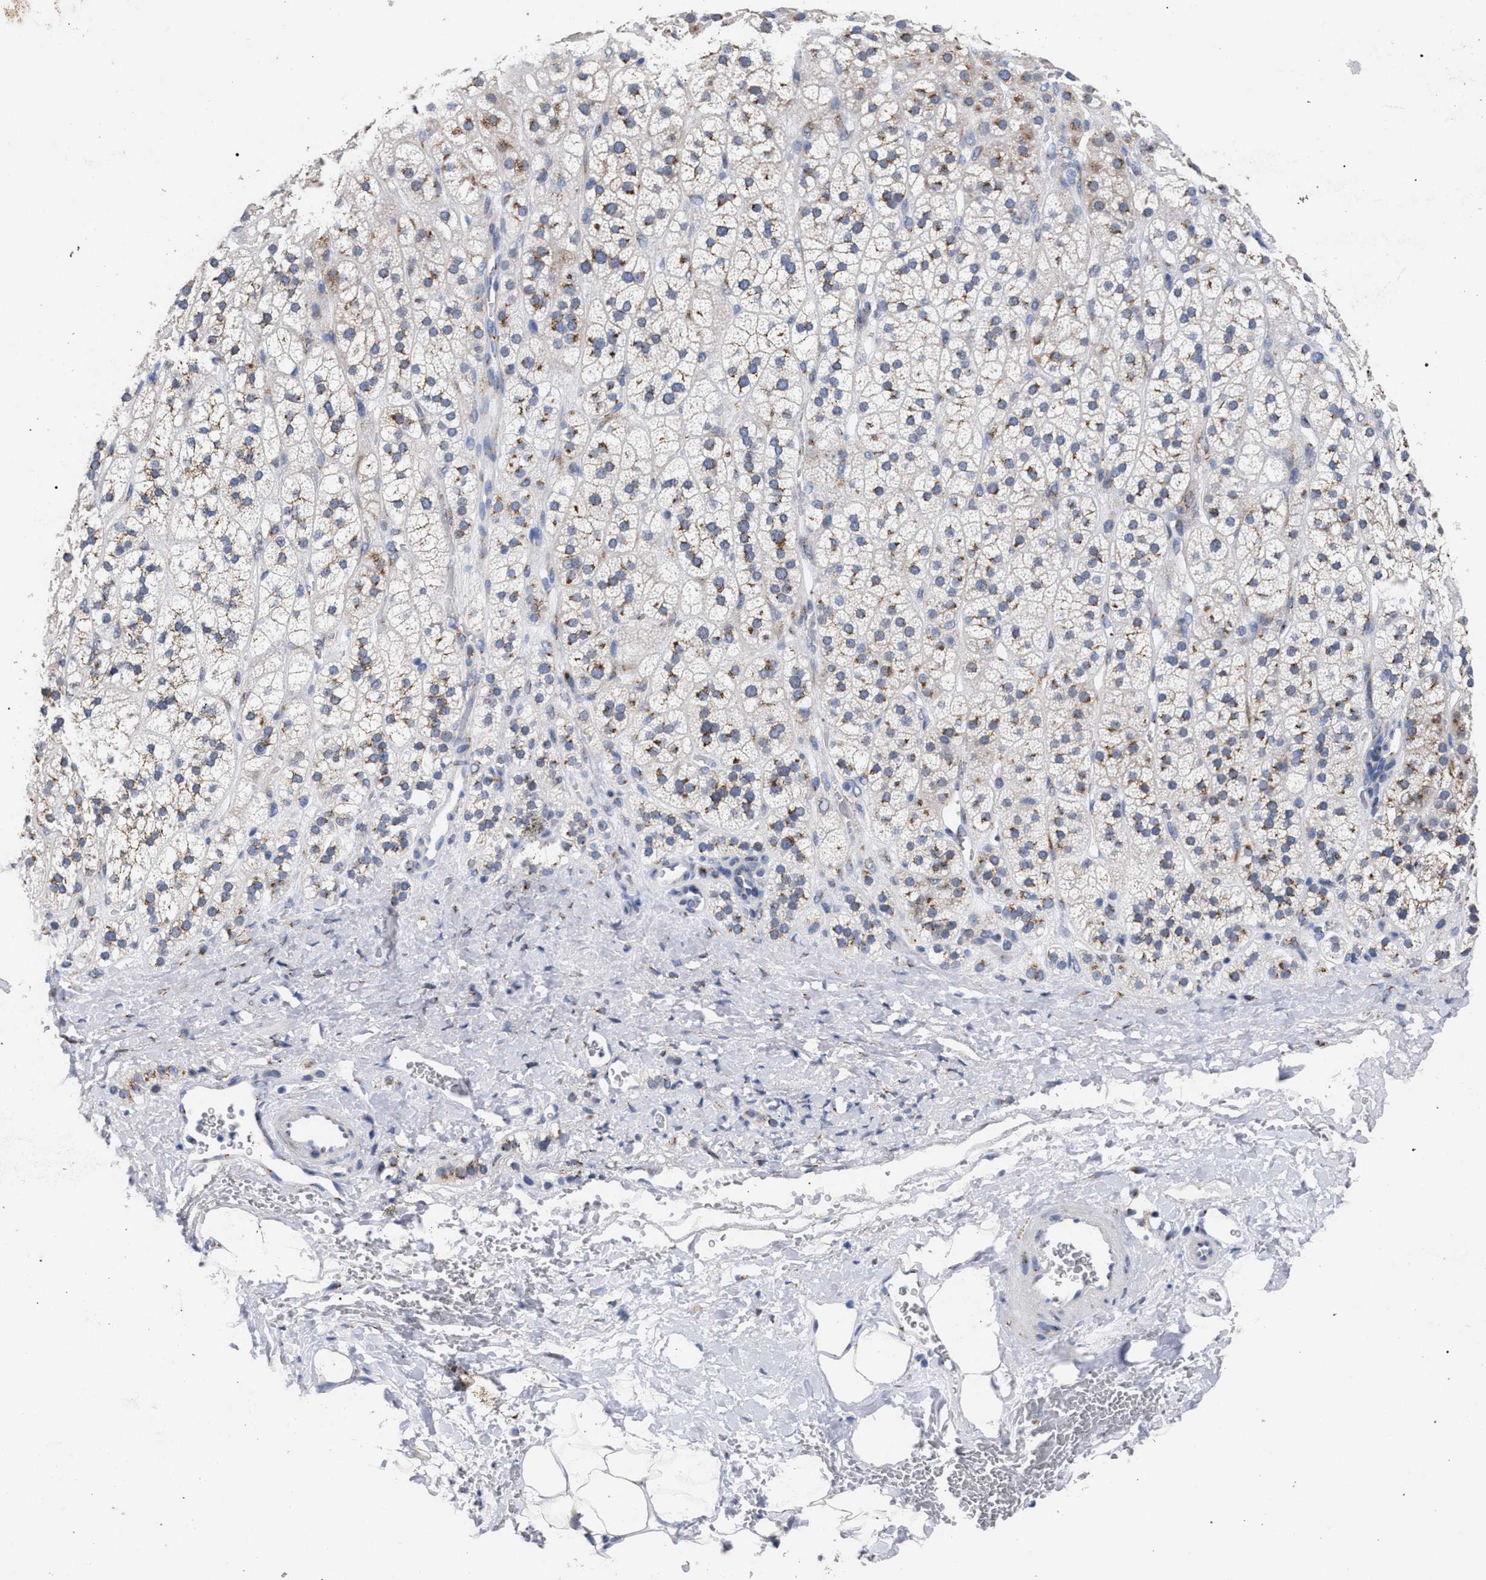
{"staining": {"intensity": "moderate", "quantity": ">75%", "location": "cytoplasmic/membranous"}, "tissue": "adrenal gland", "cell_type": "Glandular cells", "image_type": "normal", "snomed": [{"axis": "morphology", "description": "Normal tissue, NOS"}, {"axis": "topography", "description": "Adrenal gland"}], "caption": "Protein positivity by immunohistochemistry exhibits moderate cytoplasmic/membranous expression in about >75% of glandular cells in benign adrenal gland.", "gene": "GOLGA2", "patient": {"sex": "male", "age": 56}}